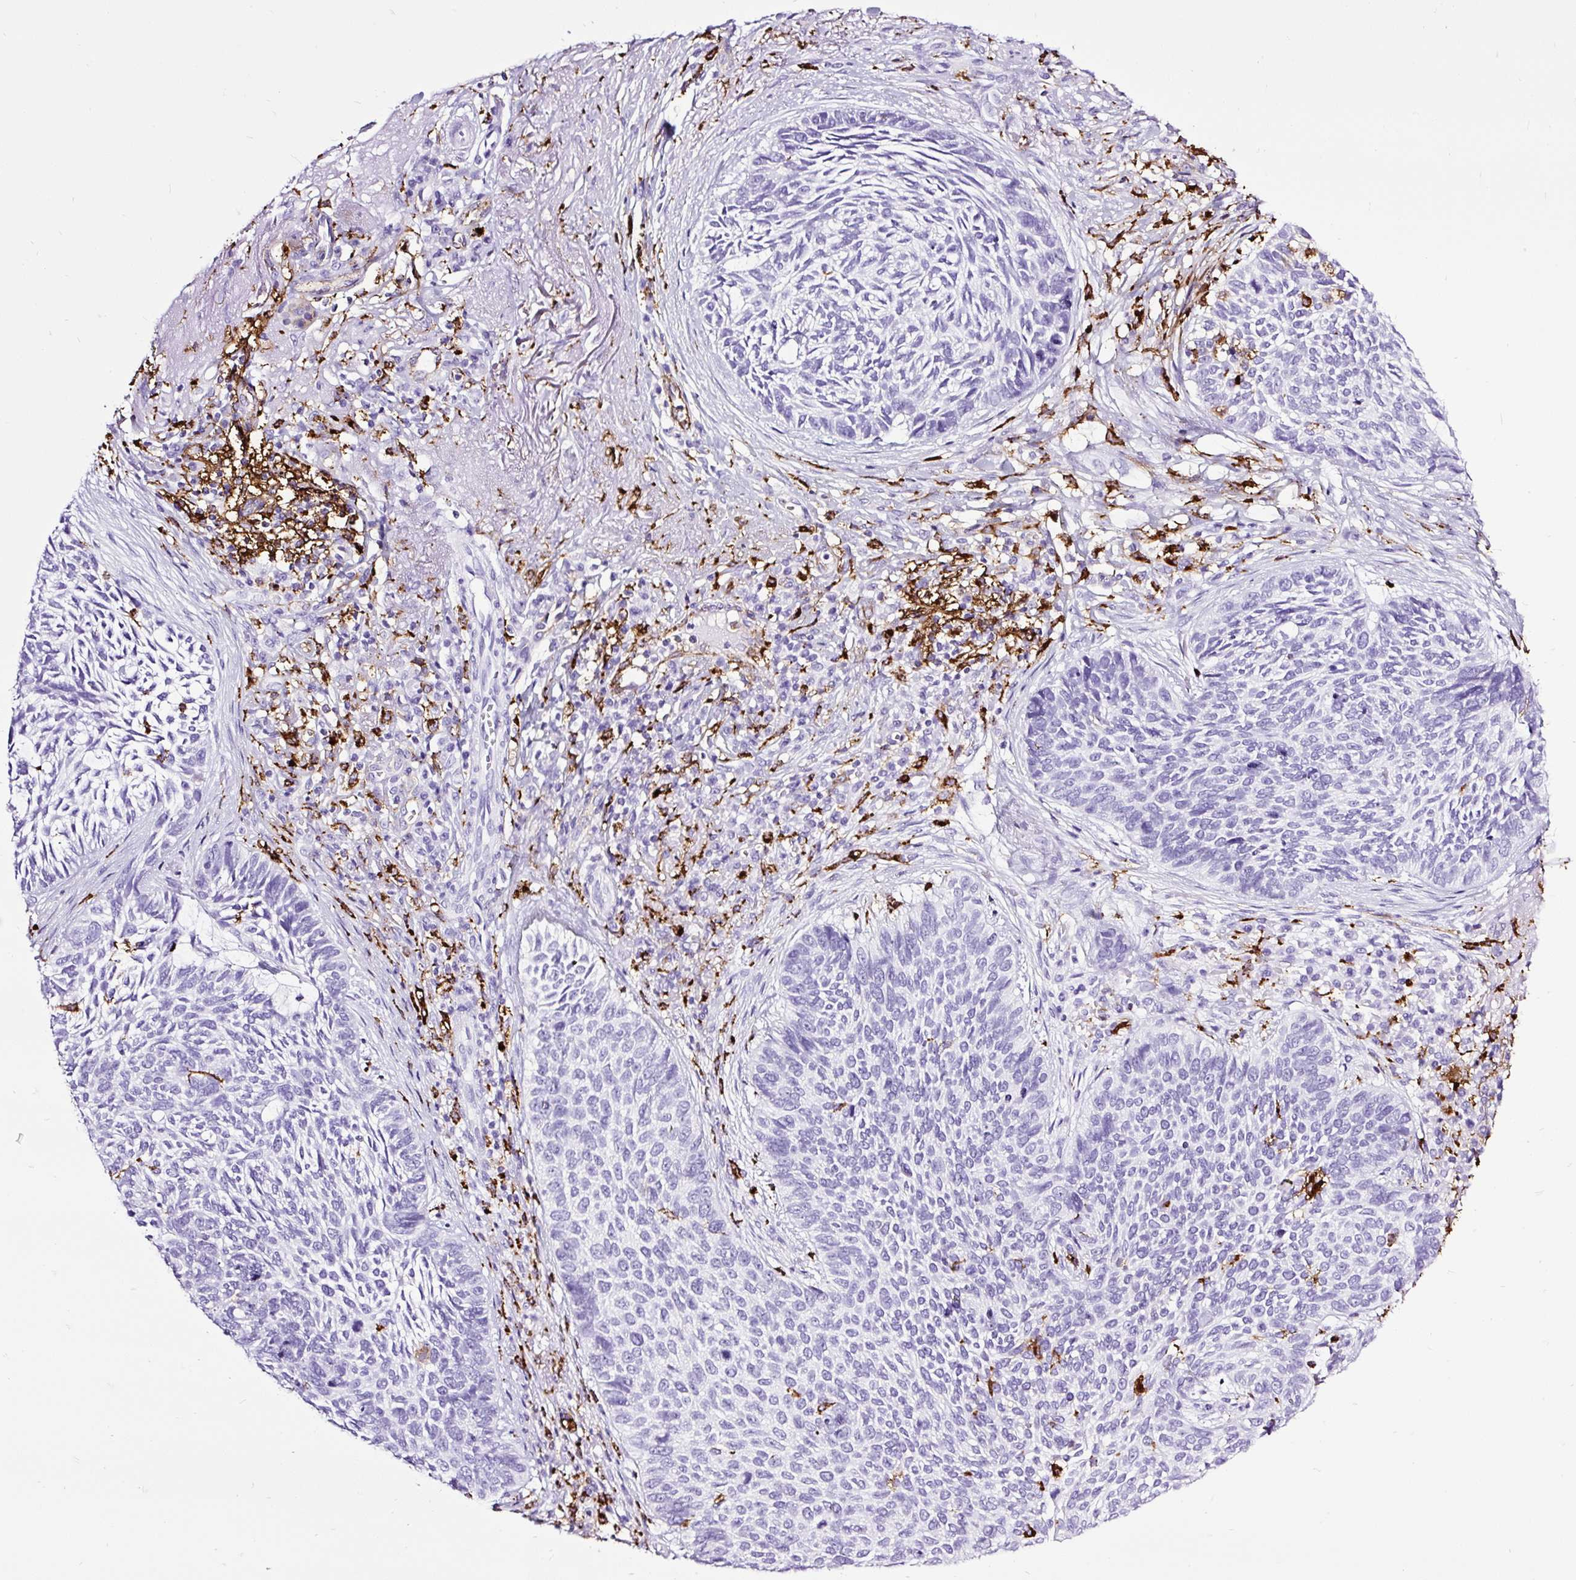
{"staining": {"intensity": "negative", "quantity": "none", "location": "none"}, "tissue": "skin cancer", "cell_type": "Tumor cells", "image_type": "cancer", "snomed": [{"axis": "morphology", "description": "Basal cell carcinoma"}, {"axis": "topography", "description": "Skin"}, {"axis": "topography", "description": "Skin of face"}], "caption": "Basal cell carcinoma (skin) stained for a protein using immunohistochemistry (IHC) reveals no positivity tumor cells.", "gene": "HLA-DRA", "patient": {"sex": "female", "age": 95}}